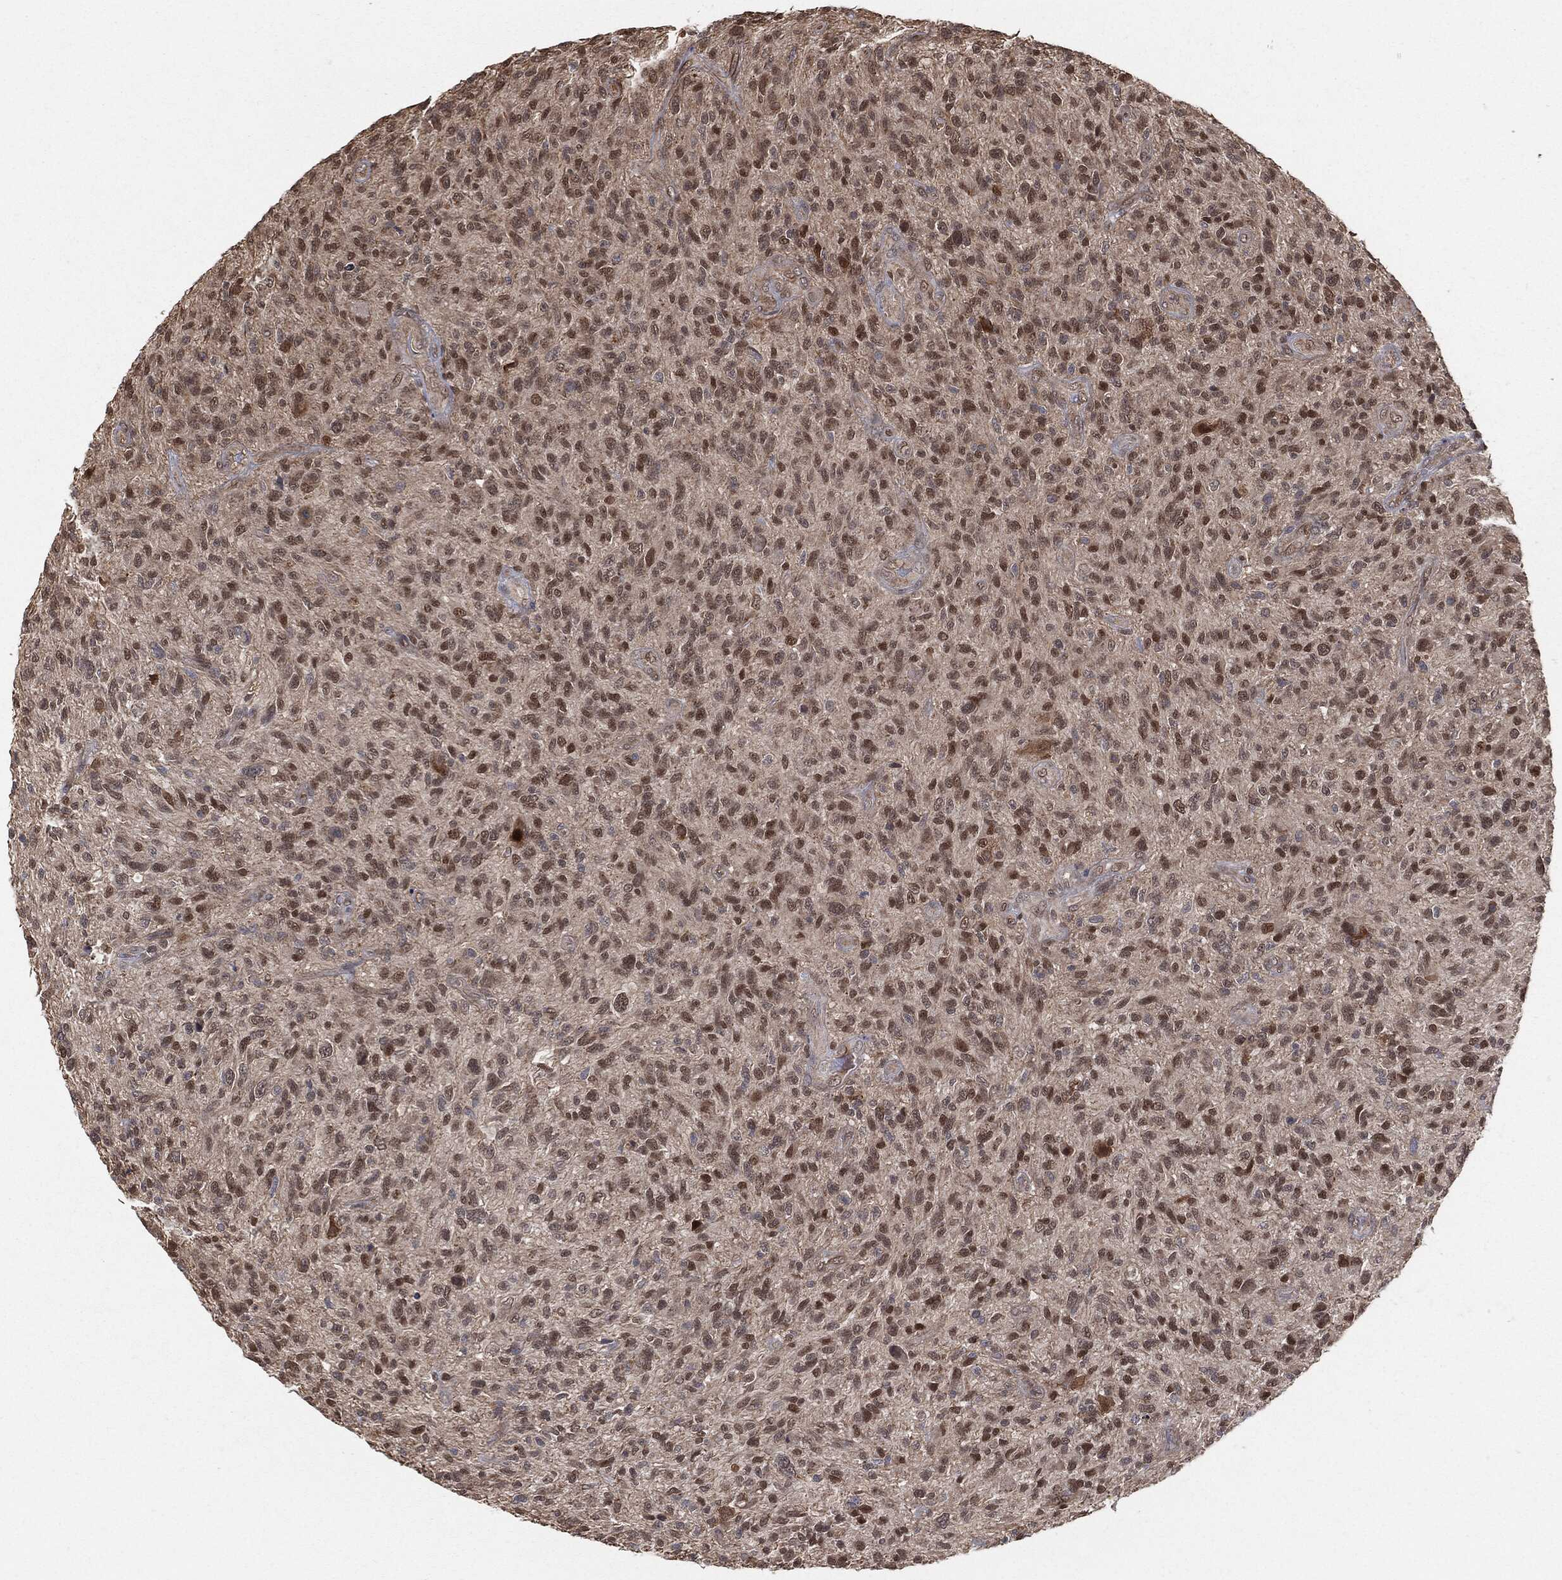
{"staining": {"intensity": "moderate", "quantity": "25%-75%", "location": "nuclear"}, "tissue": "glioma", "cell_type": "Tumor cells", "image_type": "cancer", "snomed": [{"axis": "morphology", "description": "Glioma, malignant, High grade"}, {"axis": "topography", "description": "Brain"}], "caption": "Immunohistochemistry (IHC) image of human glioma stained for a protein (brown), which reveals medium levels of moderate nuclear staining in approximately 25%-75% of tumor cells.", "gene": "TP53RK", "patient": {"sex": "male", "age": 47}}